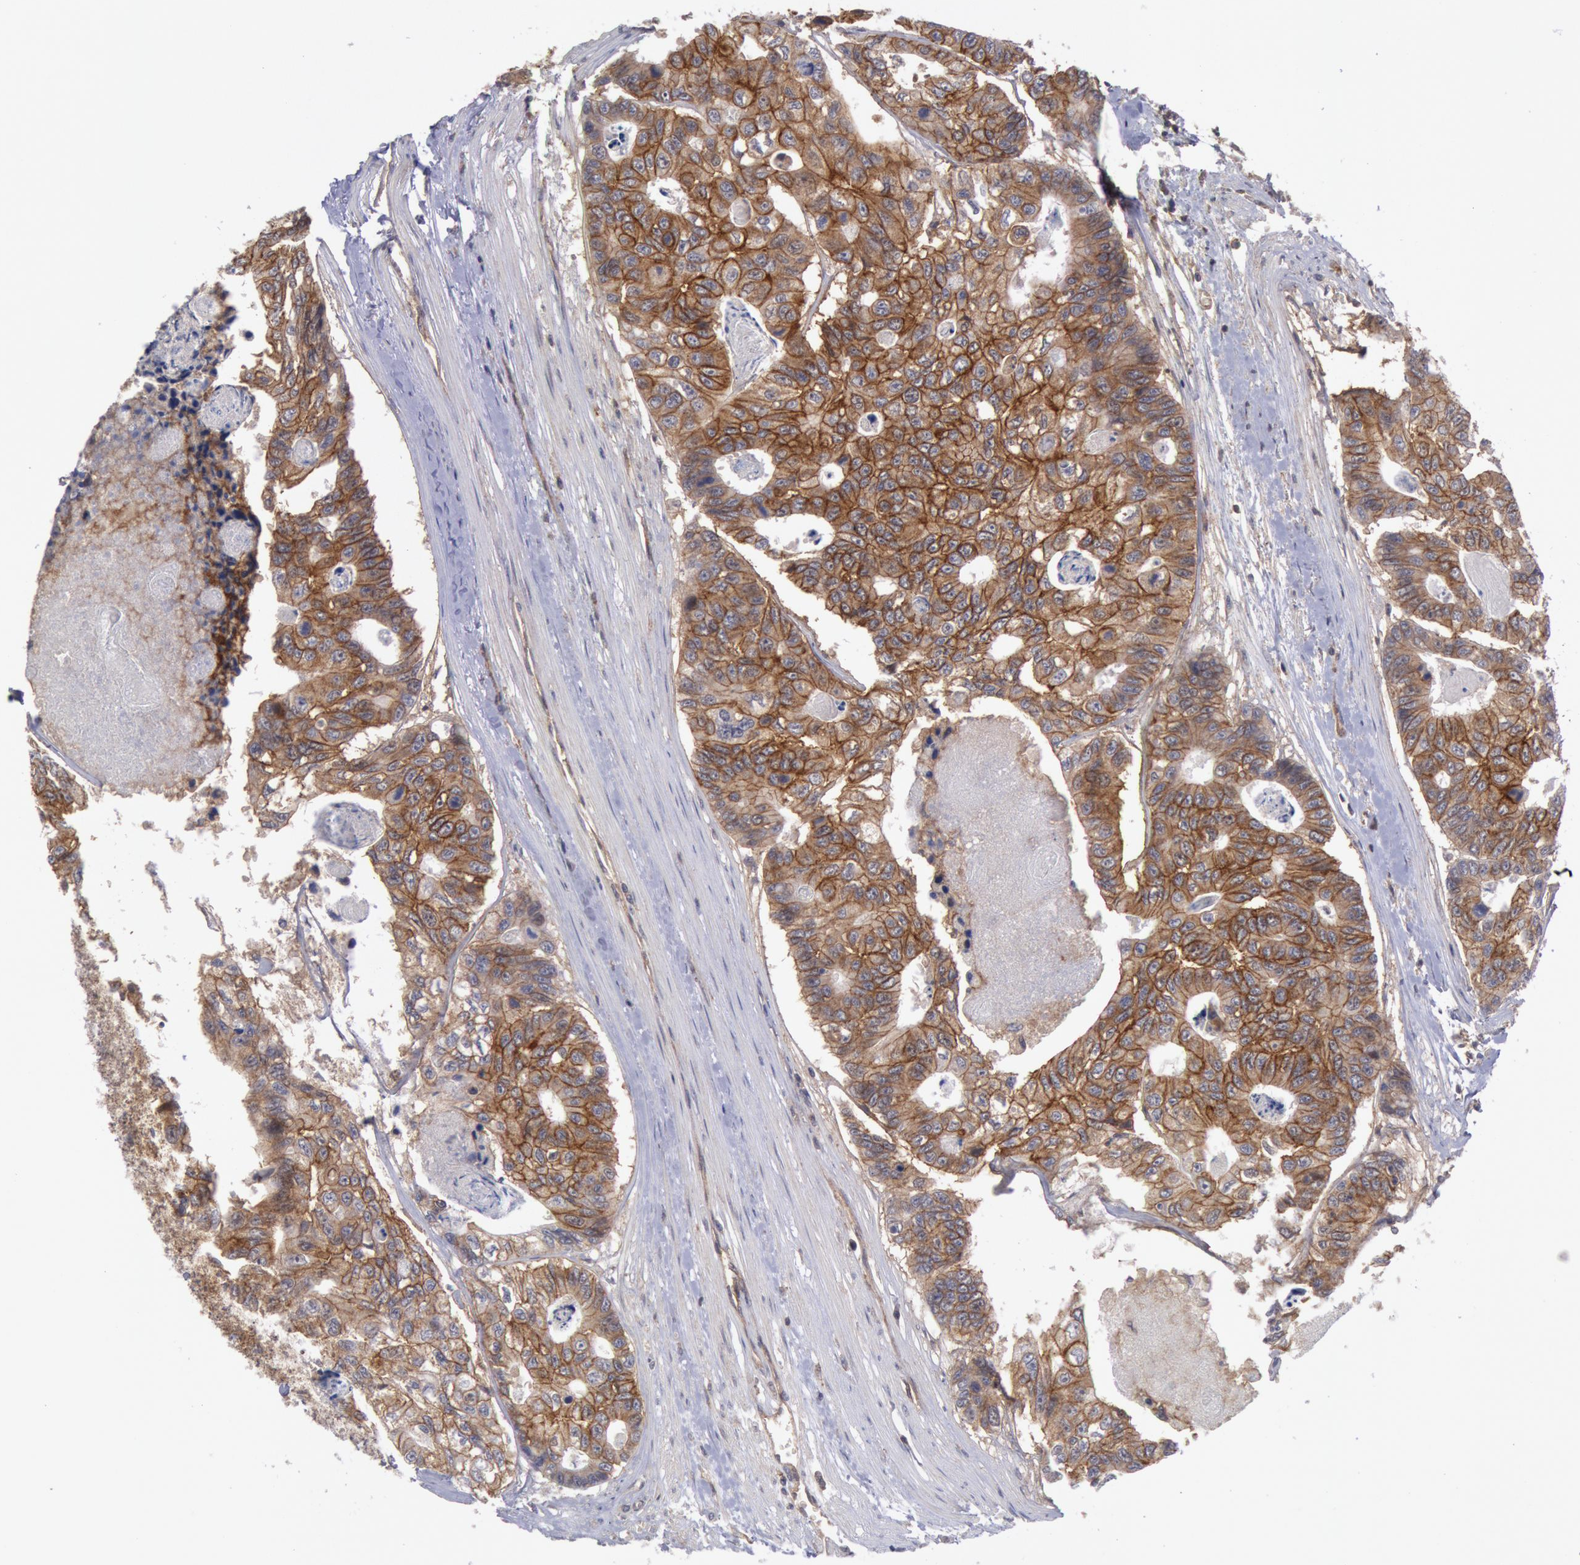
{"staining": {"intensity": "strong", "quantity": ">75%", "location": "cytoplasmic/membranous"}, "tissue": "colorectal cancer", "cell_type": "Tumor cells", "image_type": "cancer", "snomed": [{"axis": "morphology", "description": "Adenocarcinoma, NOS"}, {"axis": "topography", "description": "Colon"}], "caption": "Immunohistochemistry (IHC) (DAB) staining of human adenocarcinoma (colorectal) exhibits strong cytoplasmic/membranous protein expression in approximately >75% of tumor cells. (Stains: DAB (3,3'-diaminobenzidine) in brown, nuclei in blue, Microscopy: brightfield microscopy at high magnification).", "gene": "STX4", "patient": {"sex": "female", "age": 86}}